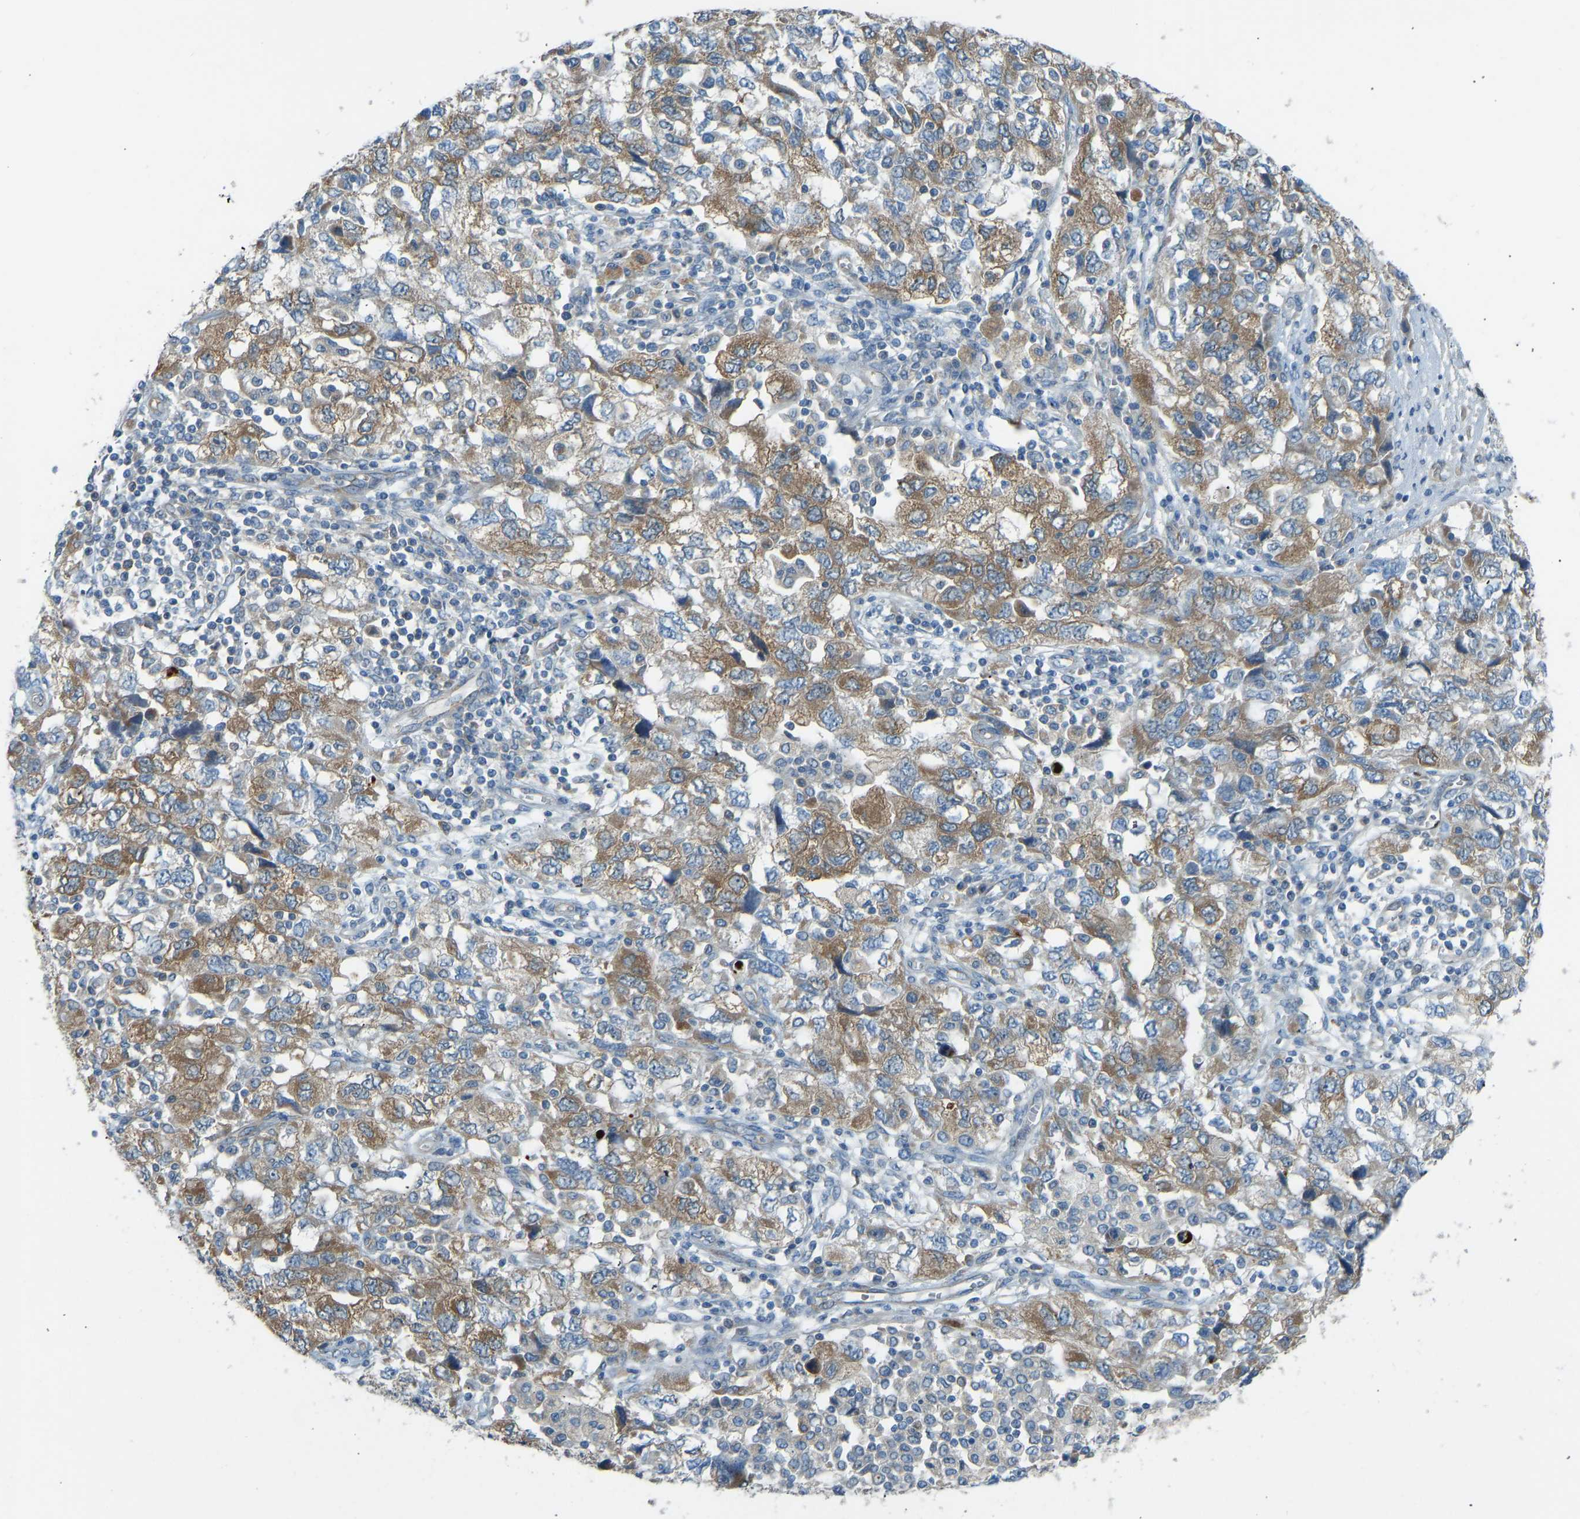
{"staining": {"intensity": "moderate", "quantity": ">75%", "location": "cytoplasmic/membranous"}, "tissue": "ovarian cancer", "cell_type": "Tumor cells", "image_type": "cancer", "snomed": [{"axis": "morphology", "description": "Carcinoma, NOS"}, {"axis": "morphology", "description": "Cystadenocarcinoma, serous, NOS"}, {"axis": "topography", "description": "Ovary"}], "caption": "Tumor cells exhibit medium levels of moderate cytoplasmic/membranous expression in about >75% of cells in human serous cystadenocarcinoma (ovarian).", "gene": "STAU2", "patient": {"sex": "female", "age": 69}}